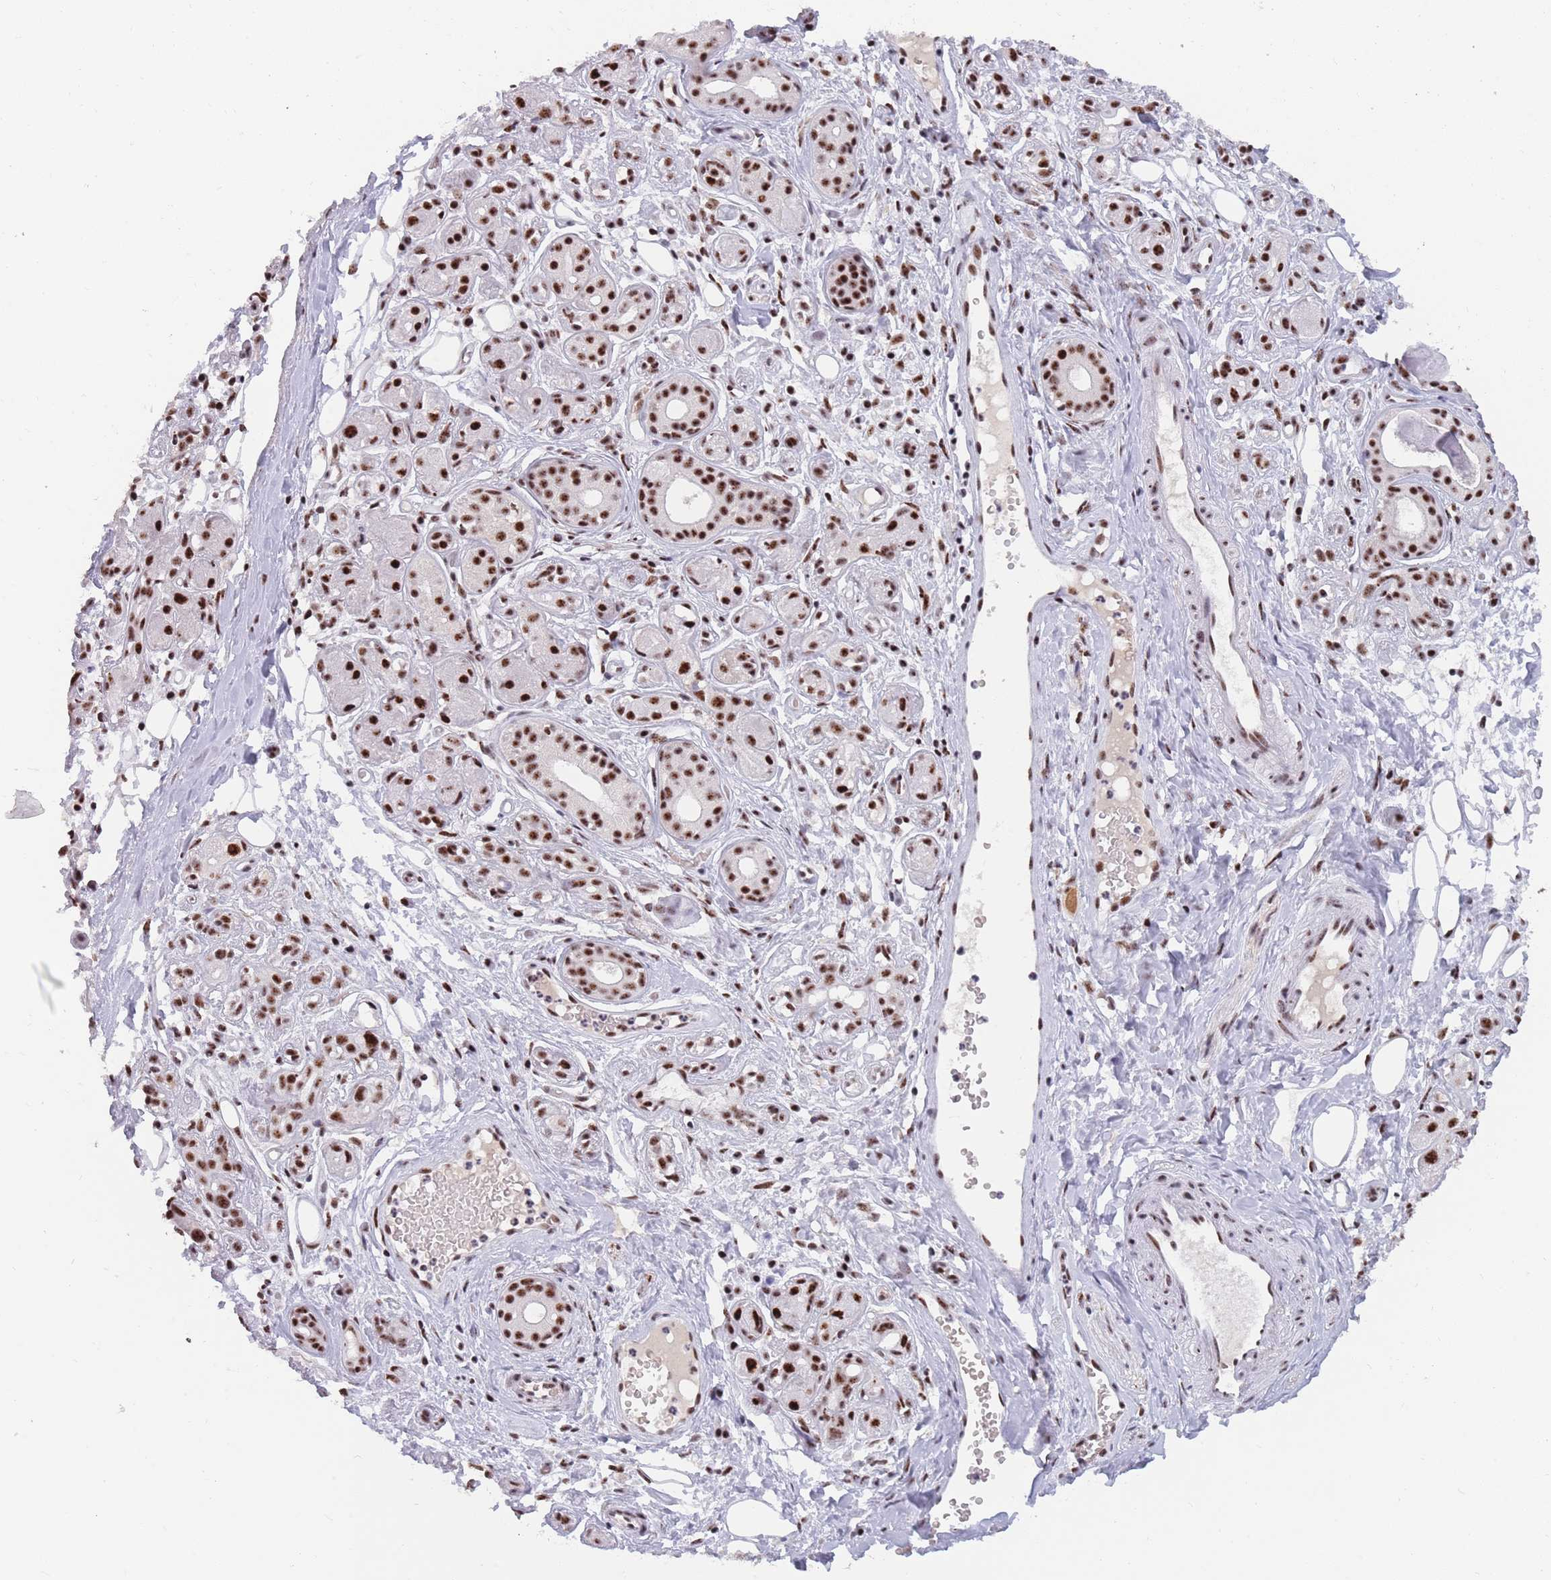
{"staining": {"intensity": "strong", "quantity": ">75%", "location": "nuclear"}, "tissue": "salivary gland", "cell_type": "Glandular cells", "image_type": "normal", "snomed": [{"axis": "morphology", "description": "Normal tissue, NOS"}, {"axis": "topography", "description": "Salivary gland"}], "caption": "The image shows immunohistochemical staining of unremarkable salivary gland. There is strong nuclear expression is appreciated in approximately >75% of glandular cells. Ihc stains the protein in brown and the nuclei are stained blue.", "gene": "TMEM35B", "patient": {"sex": "male", "age": 54}}